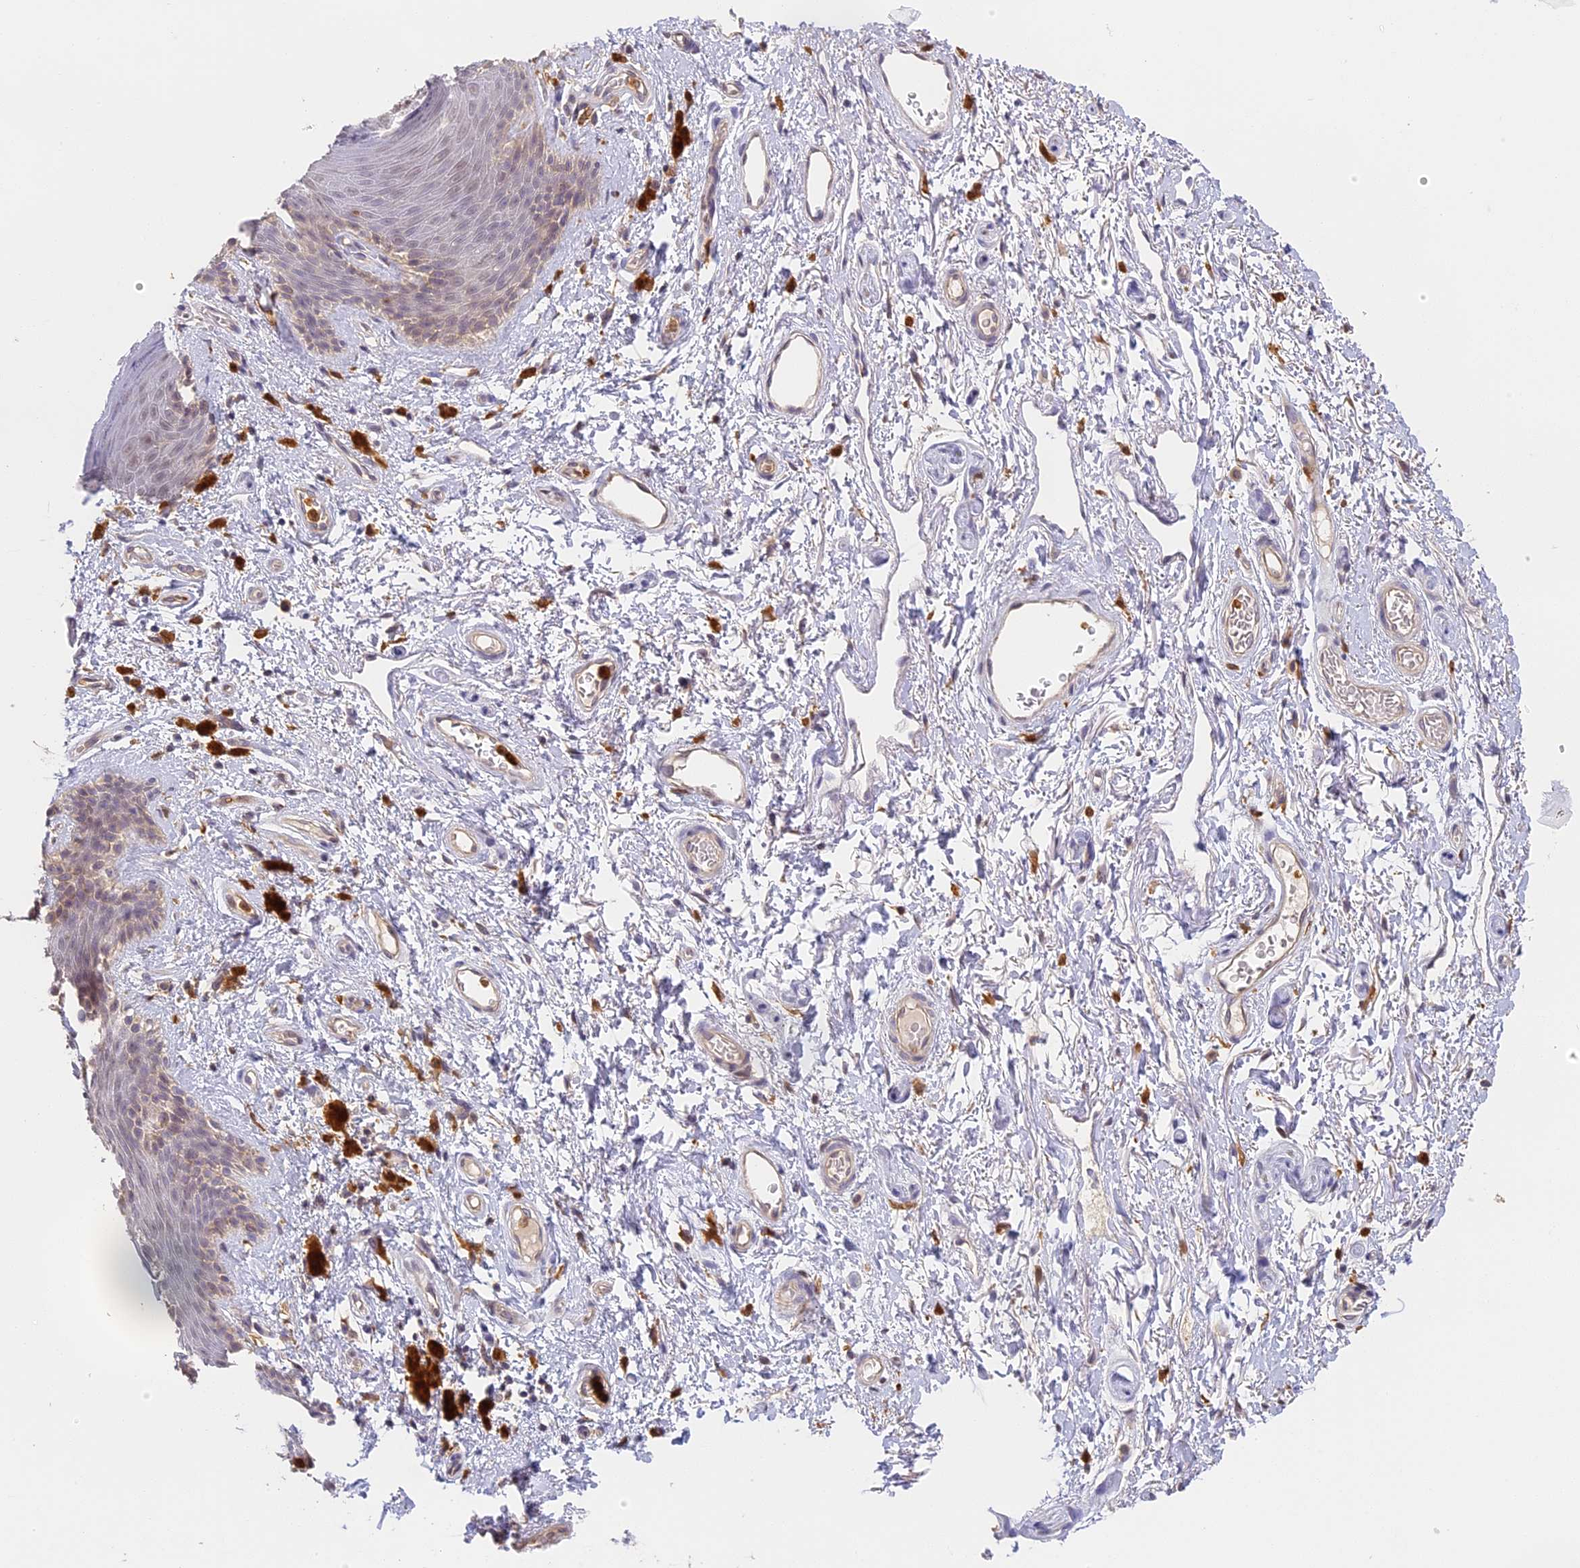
{"staining": {"intensity": "weak", "quantity": "<25%", "location": "cytoplasmic/membranous"}, "tissue": "skin", "cell_type": "Epidermal cells", "image_type": "normal", "snomed": [{"axis": "morphology", "description": "Normal tissue, NOS"}, {"axis": "topography", "description": "Anal"}], "caption": "High magnification brightfield microscopy of unremarkable skin stained with DAB (3,3'-diaminobenzidine) (brown) and counterstained with hematoxylin (blue): epidermal cells show no significant expression. (Brightfield microscopy of DAB immunohistochemistry (IHC) at high magnification).", "gene": "NCF4", "patient": {"sex": "female", "age": 46}}